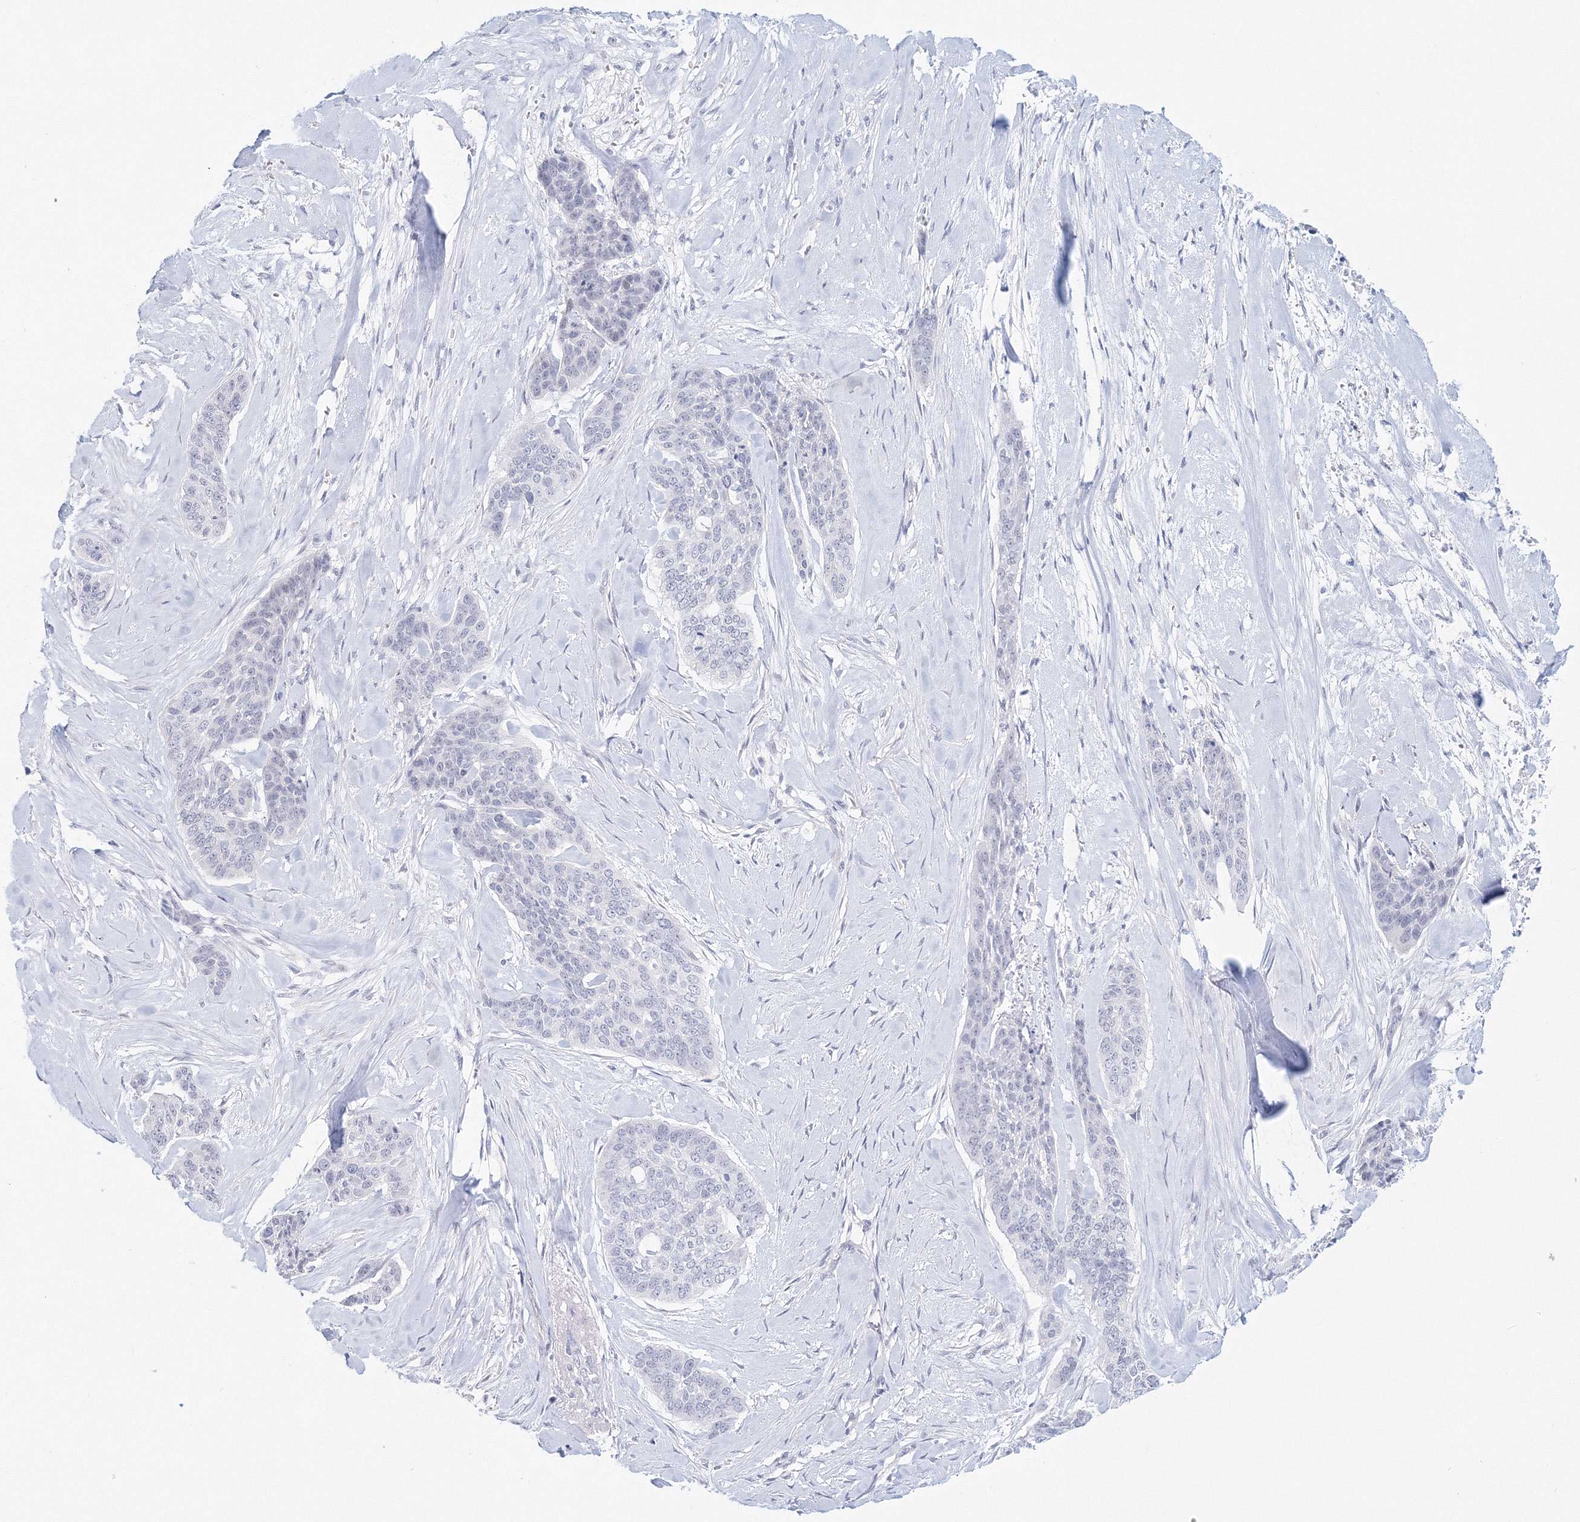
{"staining": {"intensity": "negative", "quantity": "none", "location": "none"}, "tissue": "skin cancer", "cell_type": "Tumor cells", "image_type": "cancer", "snomed": [{"axis": "morphology", "description": "Basal cell carcinoma"}, {"axis": "topography", "description": "Skin"}], "caption": "The image exhibits no significant positivity in tumor cells of skin cancer (basal cell carcinoma). The staining was performed using DAB (3,3'-diaminobenzidine) to visualize the protein expression in brown, while the nuclei were stained in blue with hematoxylin (Magnification: 20x).", "gene": "VSIG1", "patient": {"sex": "female", "age": 64}}